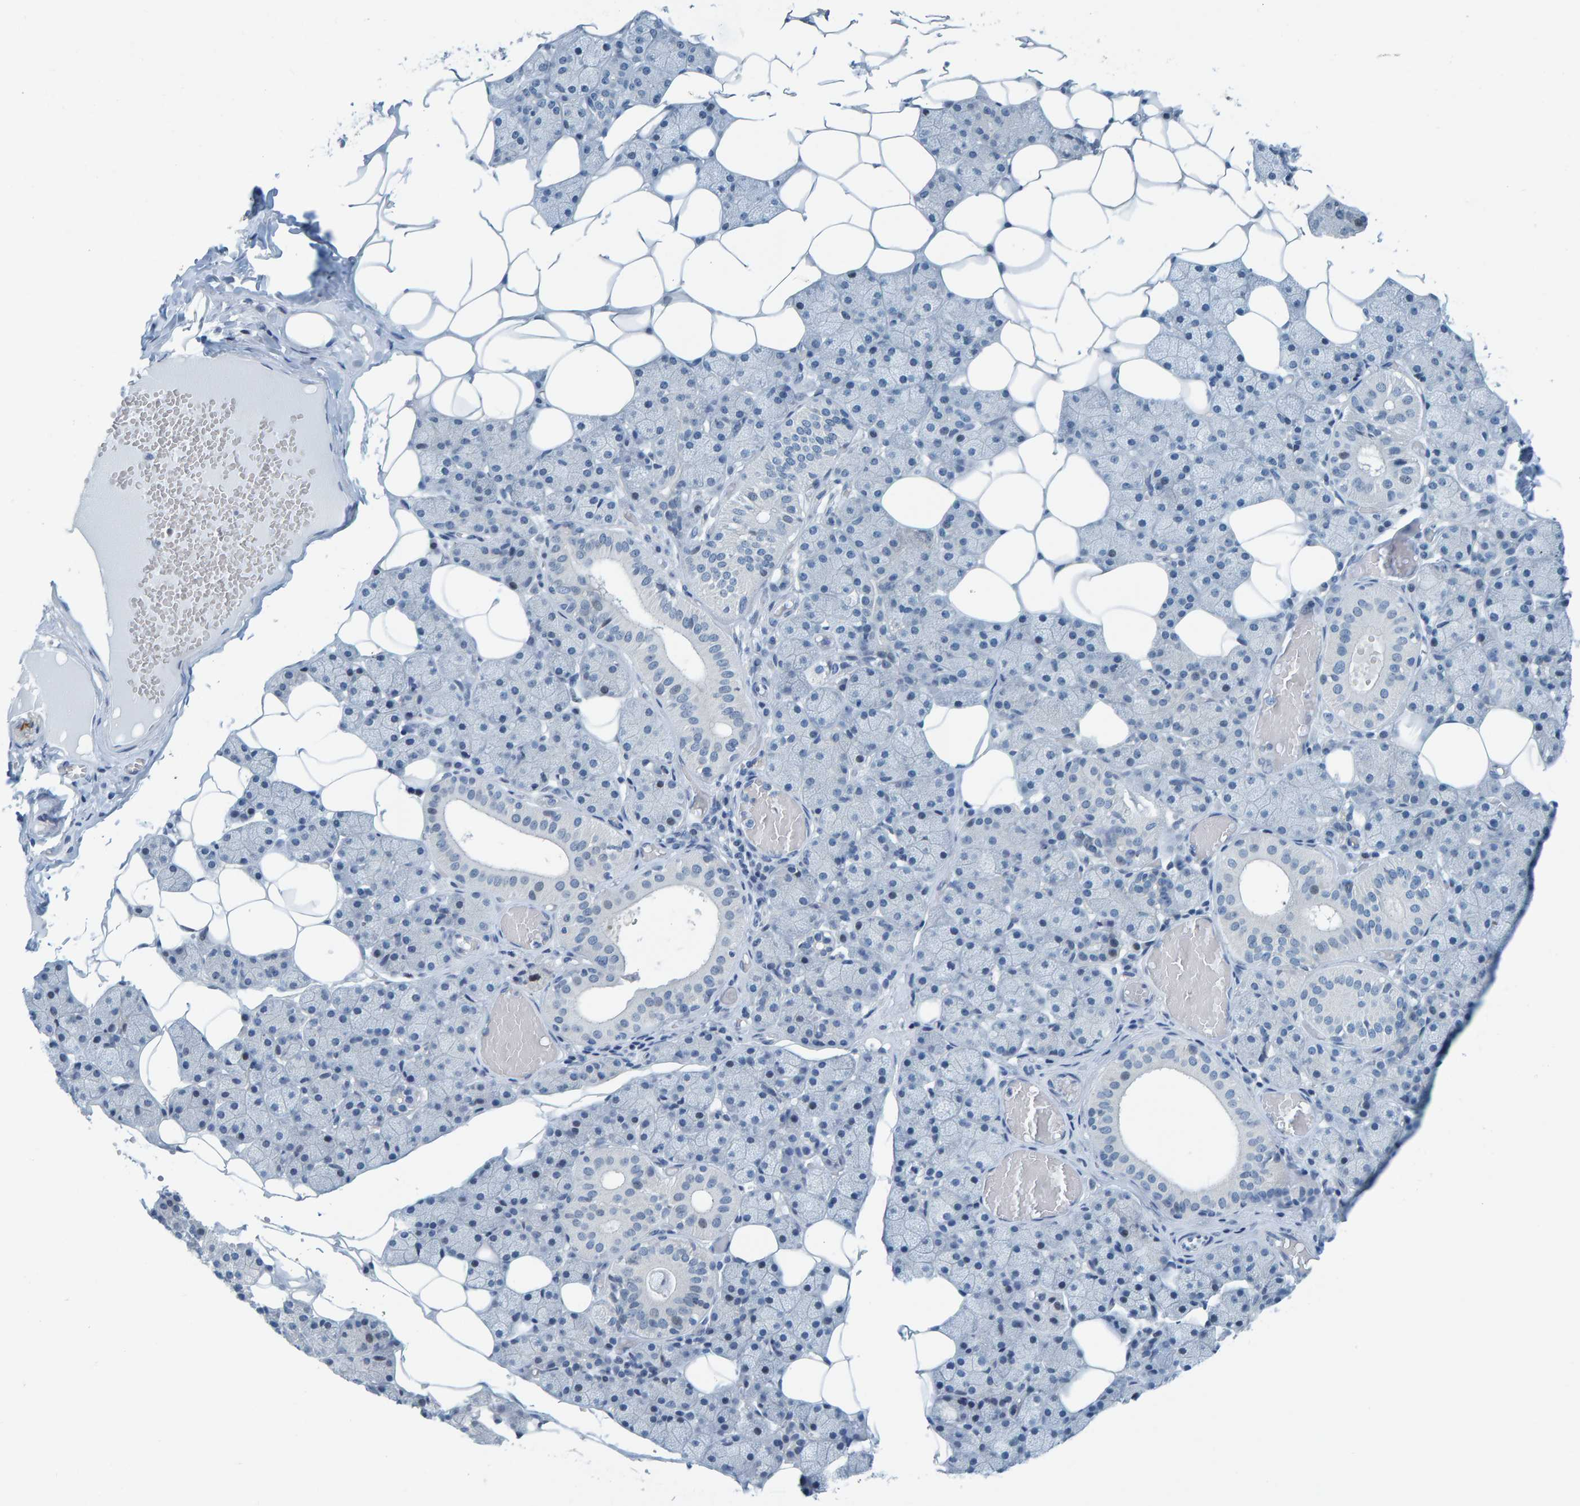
{"staining": {"intensity": "negative", "quantity": "none", "location": "none"}, "tissue": "salivary gland", "cell_type": "Glandular cells", "image_type": "normal", "snomed": [{"axis": "morphology", "description": "Normal tissue, NOS"}, {"axis": "topography", "description": "Salivary gland"}], "caption": "There is no significant expression in glandular cells of salivary gland. The staining was performed using DAB to visualize the protein expression in brown, while the nuclei were stained in blue with hematoxylin (Magnification: 20x).", "gene": "CNP", "patient": {"sex": "female", "age": 33}}